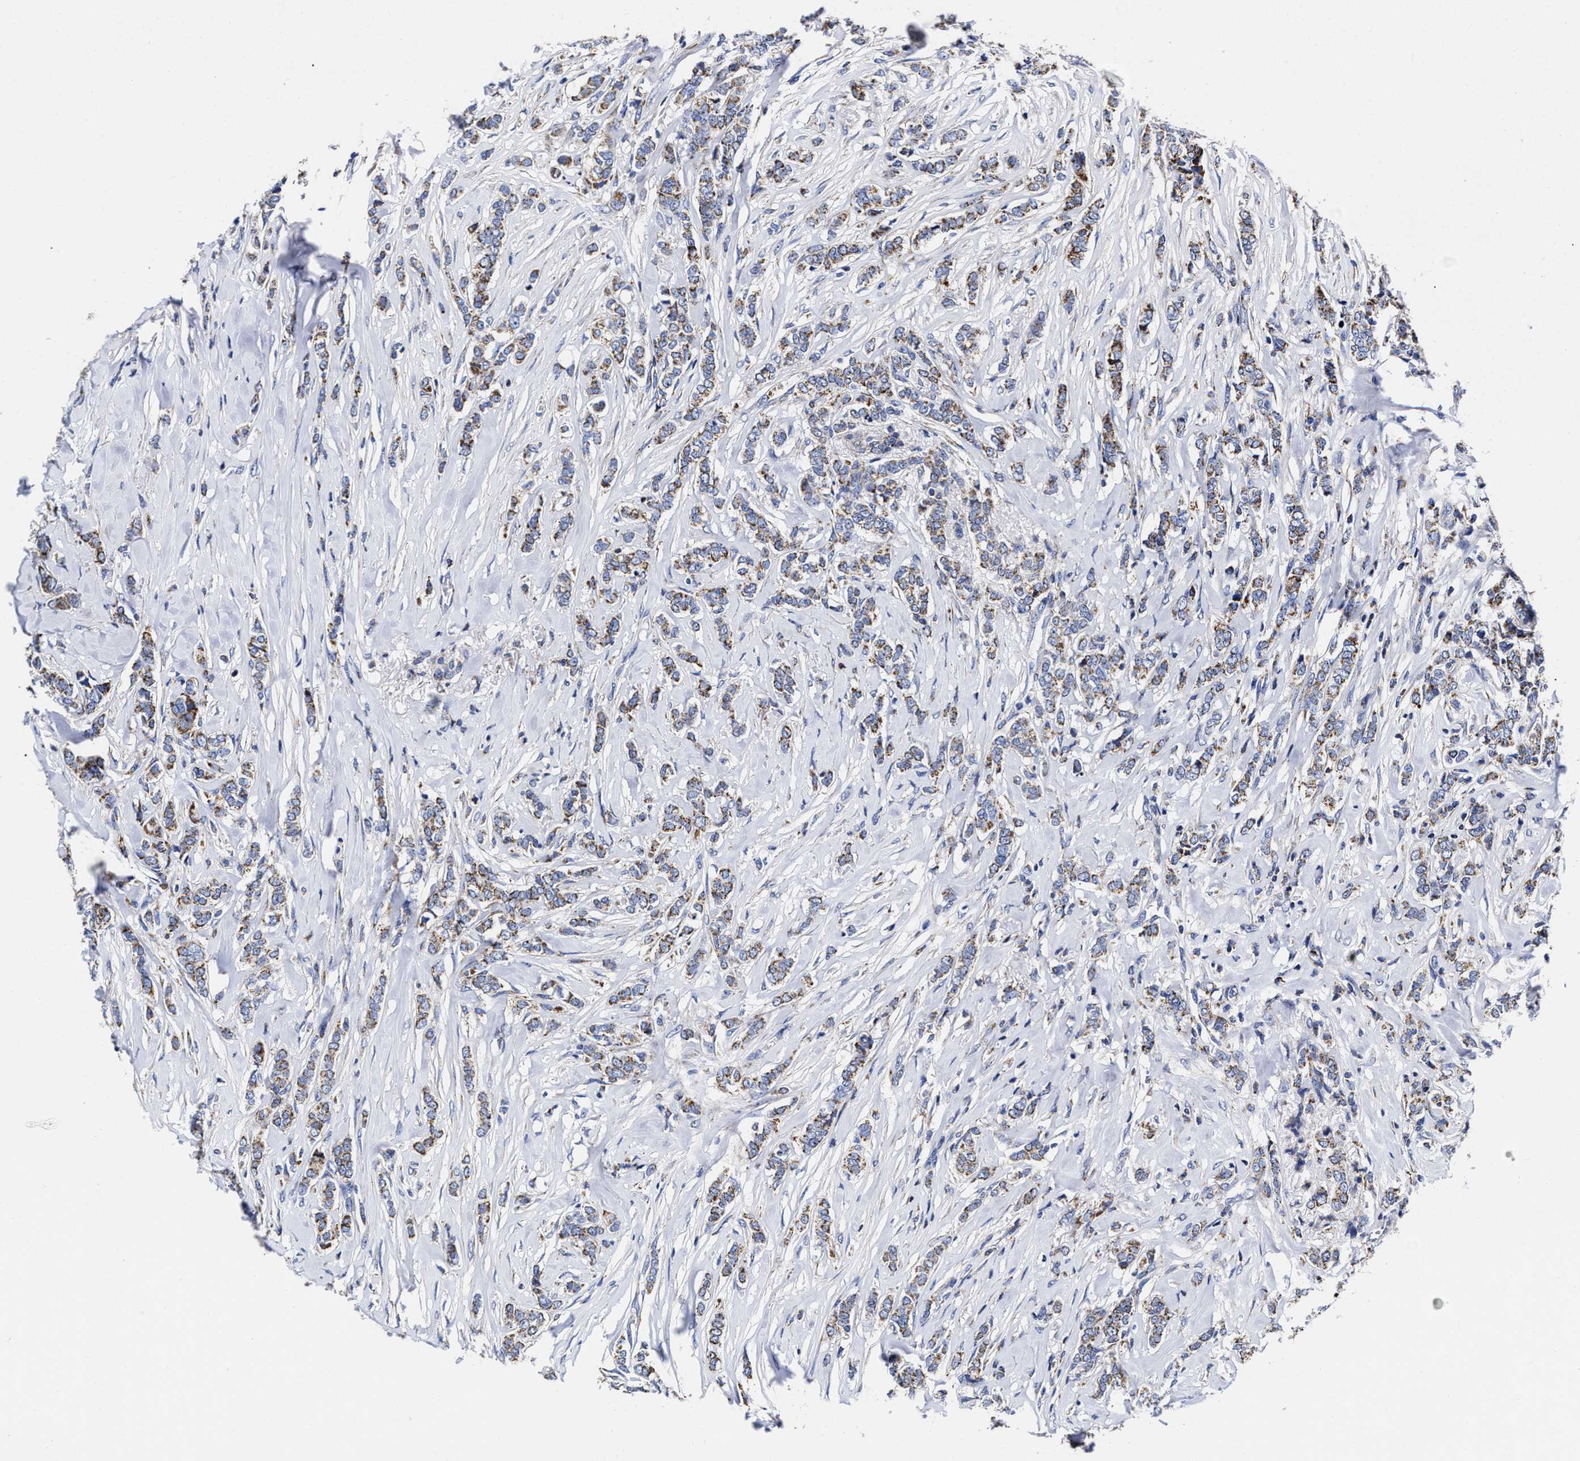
{"staining": {"intensity": "moderate", "quantity": ">75%", "location": "cytoplasmic/membranous"}, "tissue": "breast cancer", "cell_type": "Tumor cells", "image_type": "cancer", "snomed": [{"axis": "morphology", "description": "Lobular carcinoma"}, {"axis": "topography", "description": "Skin"}, {"axis": "topography", "description": "Breast"}], "caption": "Immunohistochemistry (IHC) staining of breast cancer (lobular carcinoma), which displays medium levels of moderate cytoplasmic/membranous staining in about >75% of tumor cells indicating moderate cytoplasmic/membranous protein expression. The staining was performed using DAB (brown) for protein detection and nuclei were counterstained in hematoxylin (blue).", "gene": "HINT2", "patient": {"sex": "female", "age": 46}}